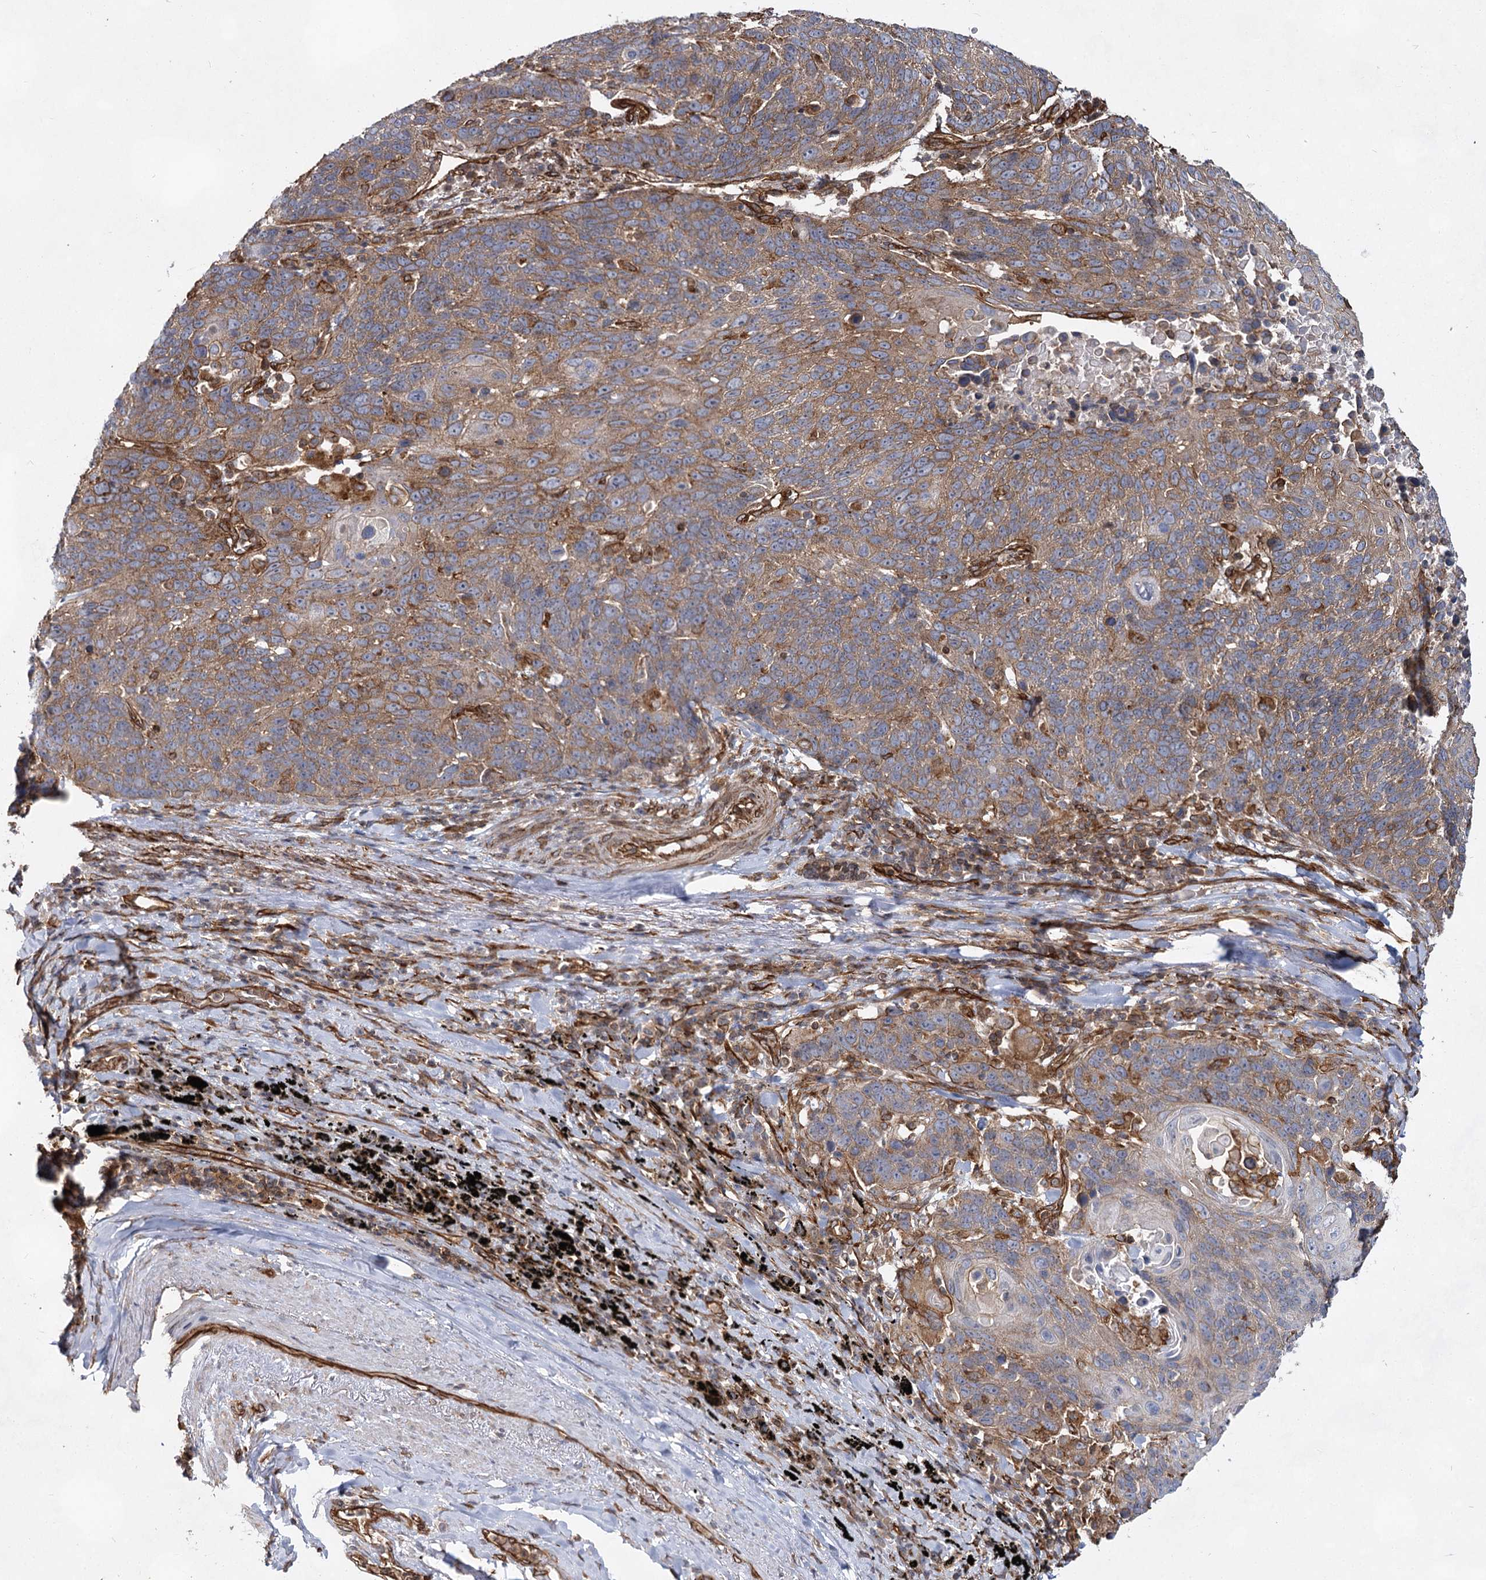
{"staining": {"intensity": "moderate", "quantity": ">75%", "location": "cytoplasmic/membranous"}, "tissue": "lung cancer", "cell_type": "Tumor cells", "image_type": "cancer", "snomed": [{"axis": "morphology", "description": "Squamous cell carcinoma, NOS"}, {"axis": "topography", "description": "Lung"}], "caption": "Moderate cytoplasmic/membranous positivity for a protein is seen in about >75% of tumor cells of lung squamous cell carcinoma using immunohistochemistry (IHC).", "gene": "IQSEC1", "patient": {"sex": "male", "age": 66}}